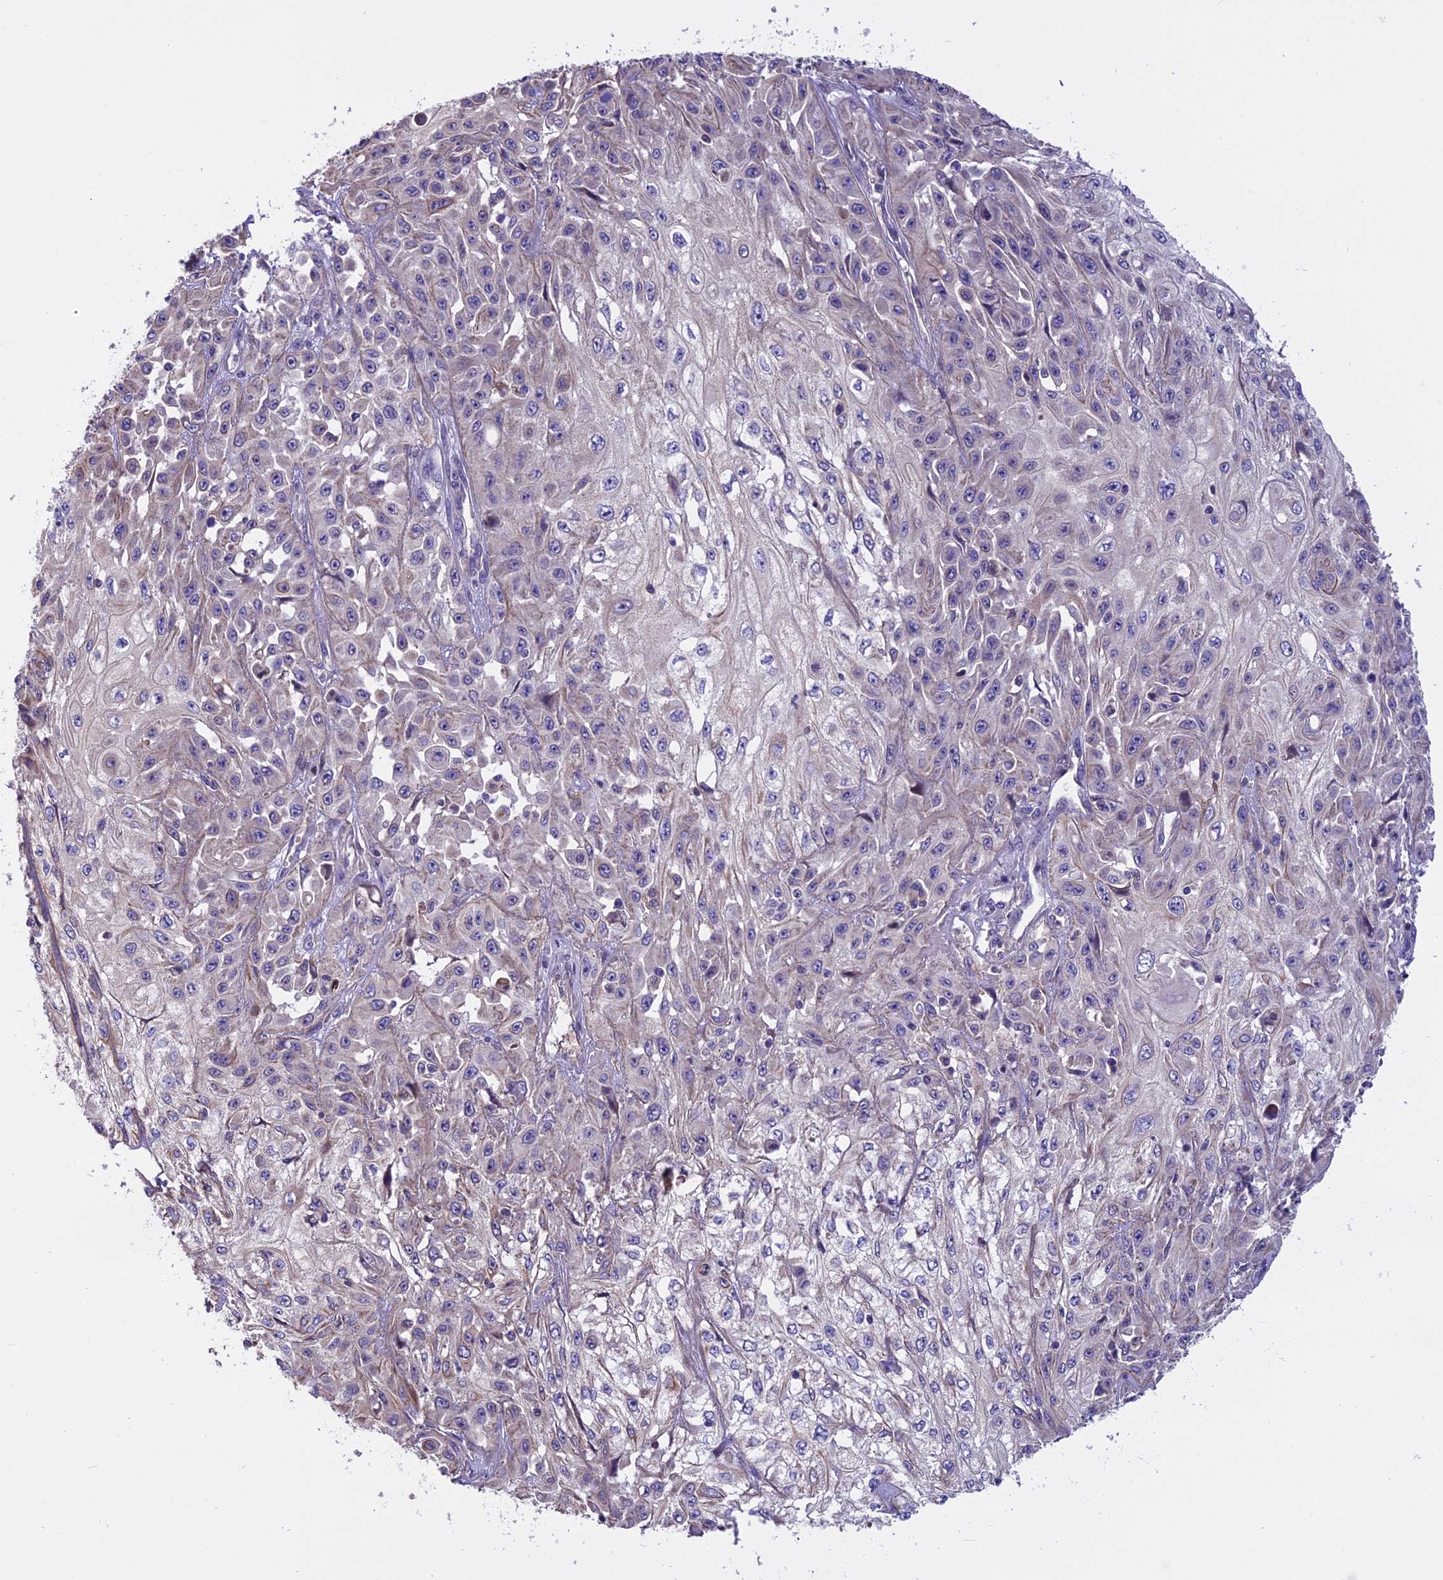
{"staining": {"intensity": "negative", "quantity": "none", "location": "none"}, "tissue": "skin cancer", "cell_type": "Tumor cells", "image_type": "cancer", "snomed": [{"axis": "morphology", "description": "Squamous cell carcinoma, NOS"}, {"axis": "morphology", "description": "Squamous cell carcinoma, metastatic, NOS"}, {"axis": "topography", "description": "Skin"}, {"axis": "topography", "description": "Lymph node"}], "caption": "A histopathology image of skin cancer (metastatic squamous cell carcinoma) stained for a protein demonstrates no brown staining in tumor cells.", "gene": "FAM98C", "patient": {"sex": "male", "age": 75}}